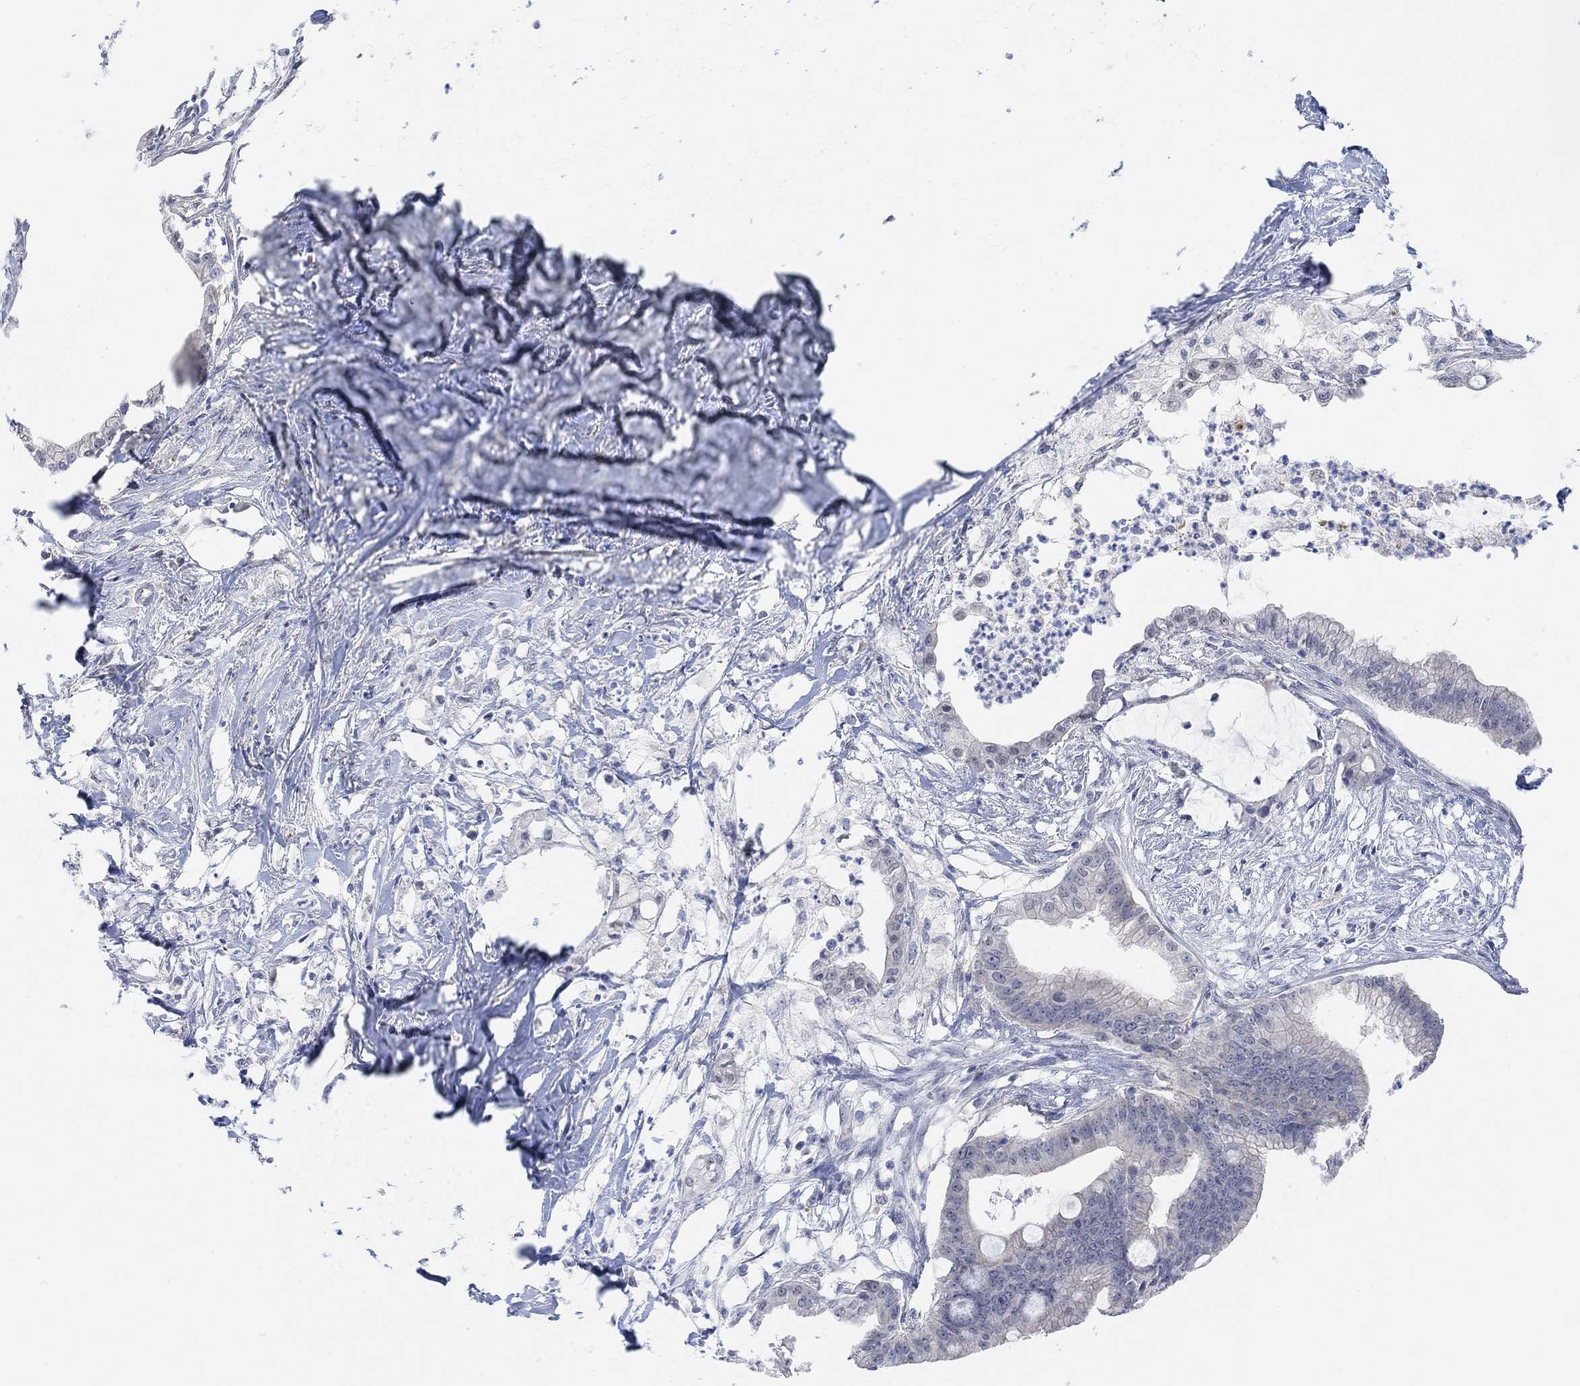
{"staining": {"intensity": "negative", "quantity": "none", "location": "none"}, "tissue": "pancreatic cancer", "cell_type": "Tumor cells", "image_type": "cancer", "snomed": [{"axis": "morphology", "description": "Normal tissue, NOS"}, {"axis": "morphology", "description": "Adenocarcinoma, NOS"}, {"axis": "topography", "description": "Pancreas"}], "caption": "DAB immunohistochemical staining of human adenocarcinoma (pancreatic) displays no significant positivity in tumor cells. (Stains: DAB immunohistochemistry with hematoxylin counter stain, Microscopy: brightfield microscopy at high magnification).", "gene": "RIMS1", "patient": {"sex": "female", "age": 58}}